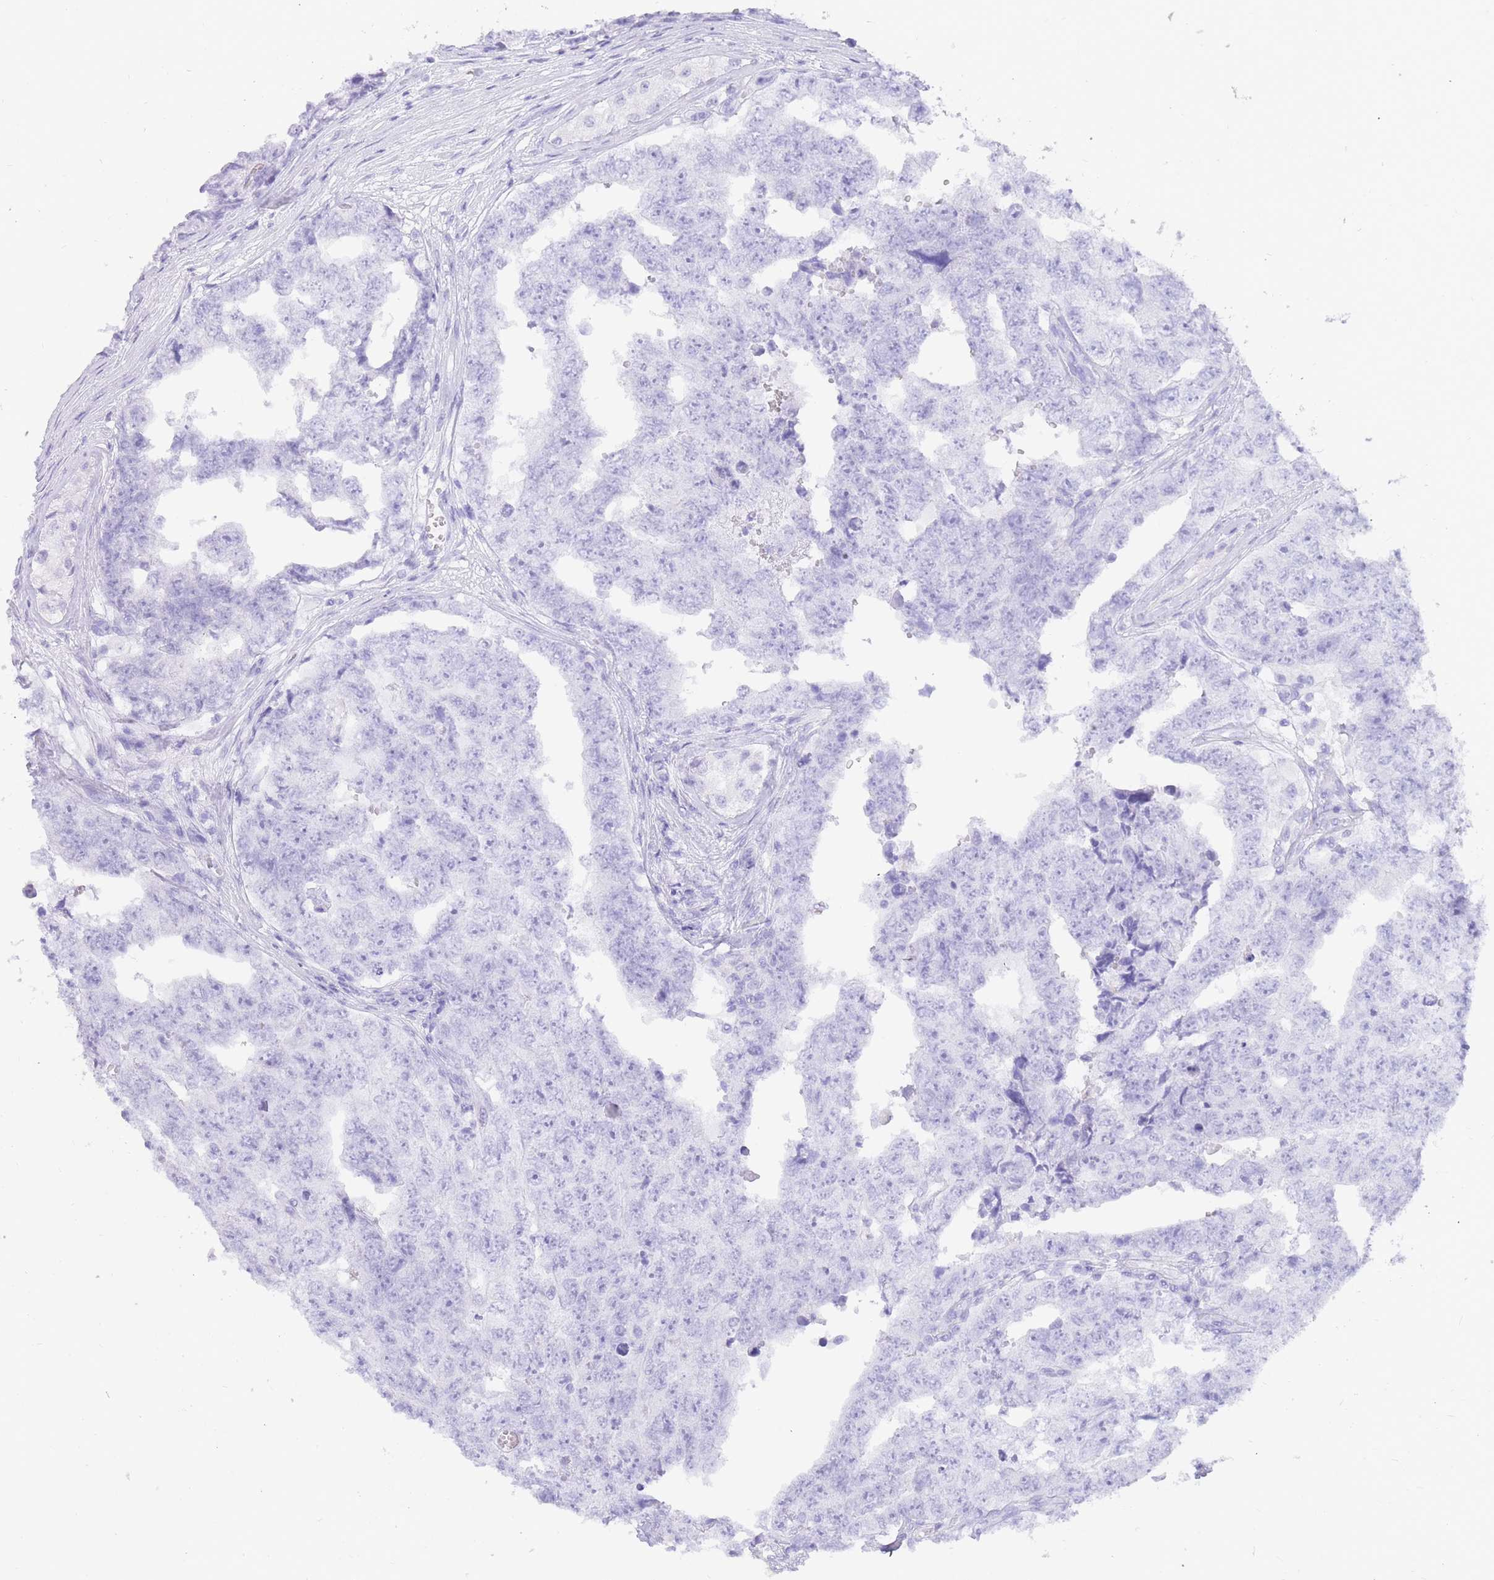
{"staining": {"intensity": "negative", "quantity": "none", "location": "none"}, "tissue": "testis cancer", "cell_type": "Tumor cells", "image_type": "cancer", "snomed": [{"axis": "morphology", "description": "Carcinoma, Embryonal, NOS"}, {"axis": "topography", "description": "Testis"}], "caption": "Tumor cells are negative for brown protein staining in embryonal carcinoma (testis).", "gene": "HERC1", "patient": {"sex": "male", "age": 25}}